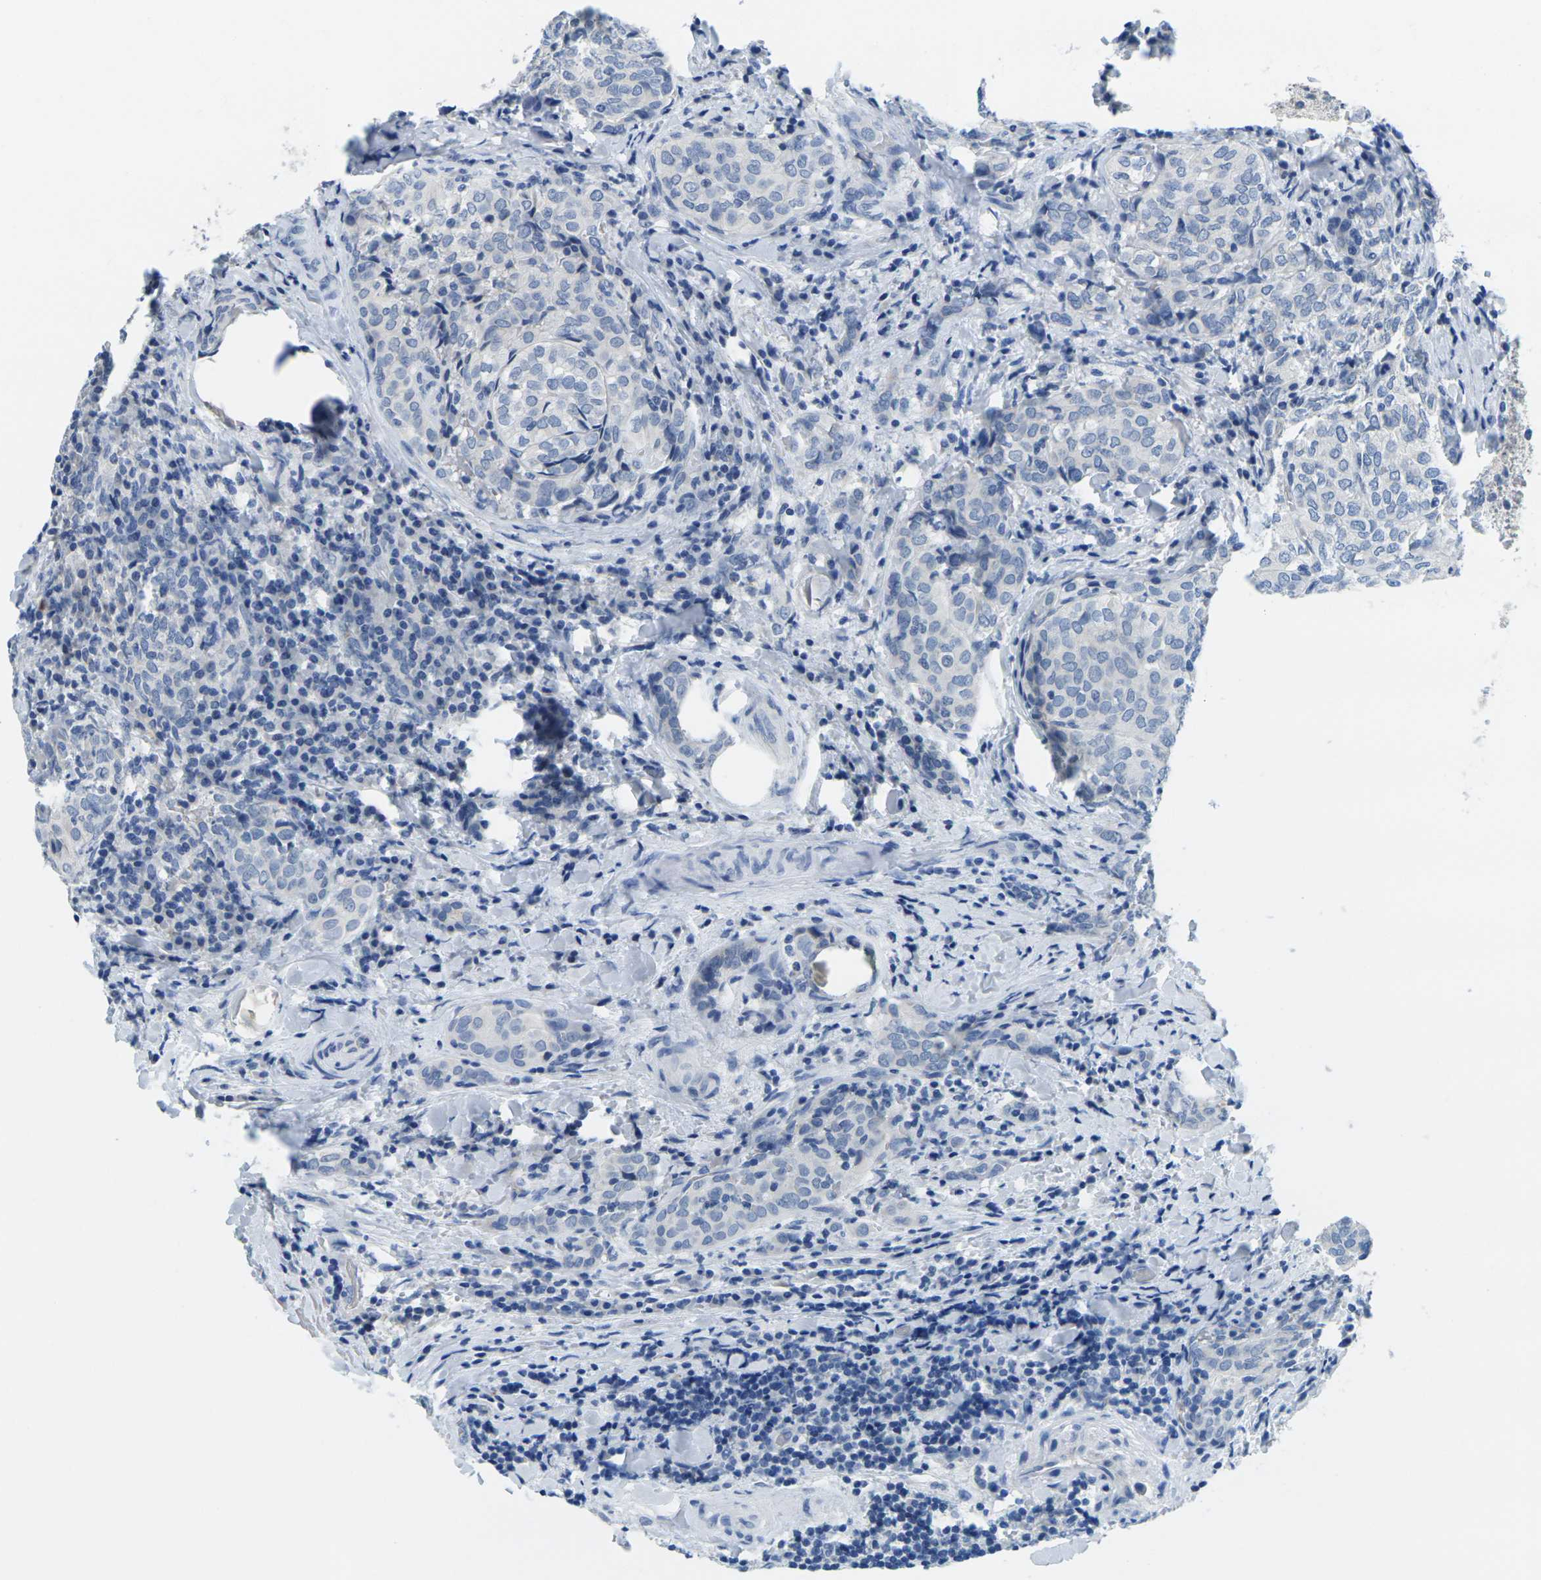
{"staining": {"intensity": "negative", "quantity": "none", "location": "none"}, "tissue": "thyroid cancer", "cell_type": "Tumor cells", "image_type": "cancer", "snomed": [{"axis": "morphology", "description": "Normal tissue, NOS"}, {"axis": "morphology", "description": "Papillary adenocarcinoma, NOS"}, {"axis": "topography", "description": "Thyroid gland"}], "caption": "High magnification brightfield microscopy of thyroid cancer (papillary adenocarcinoma) stained with DAB (brown) and counterstained with hematoxylin (blue): tumor cells show no significant expression.", "gene": "FAM3D", "patient": {"sex": "female", "age": 30}}